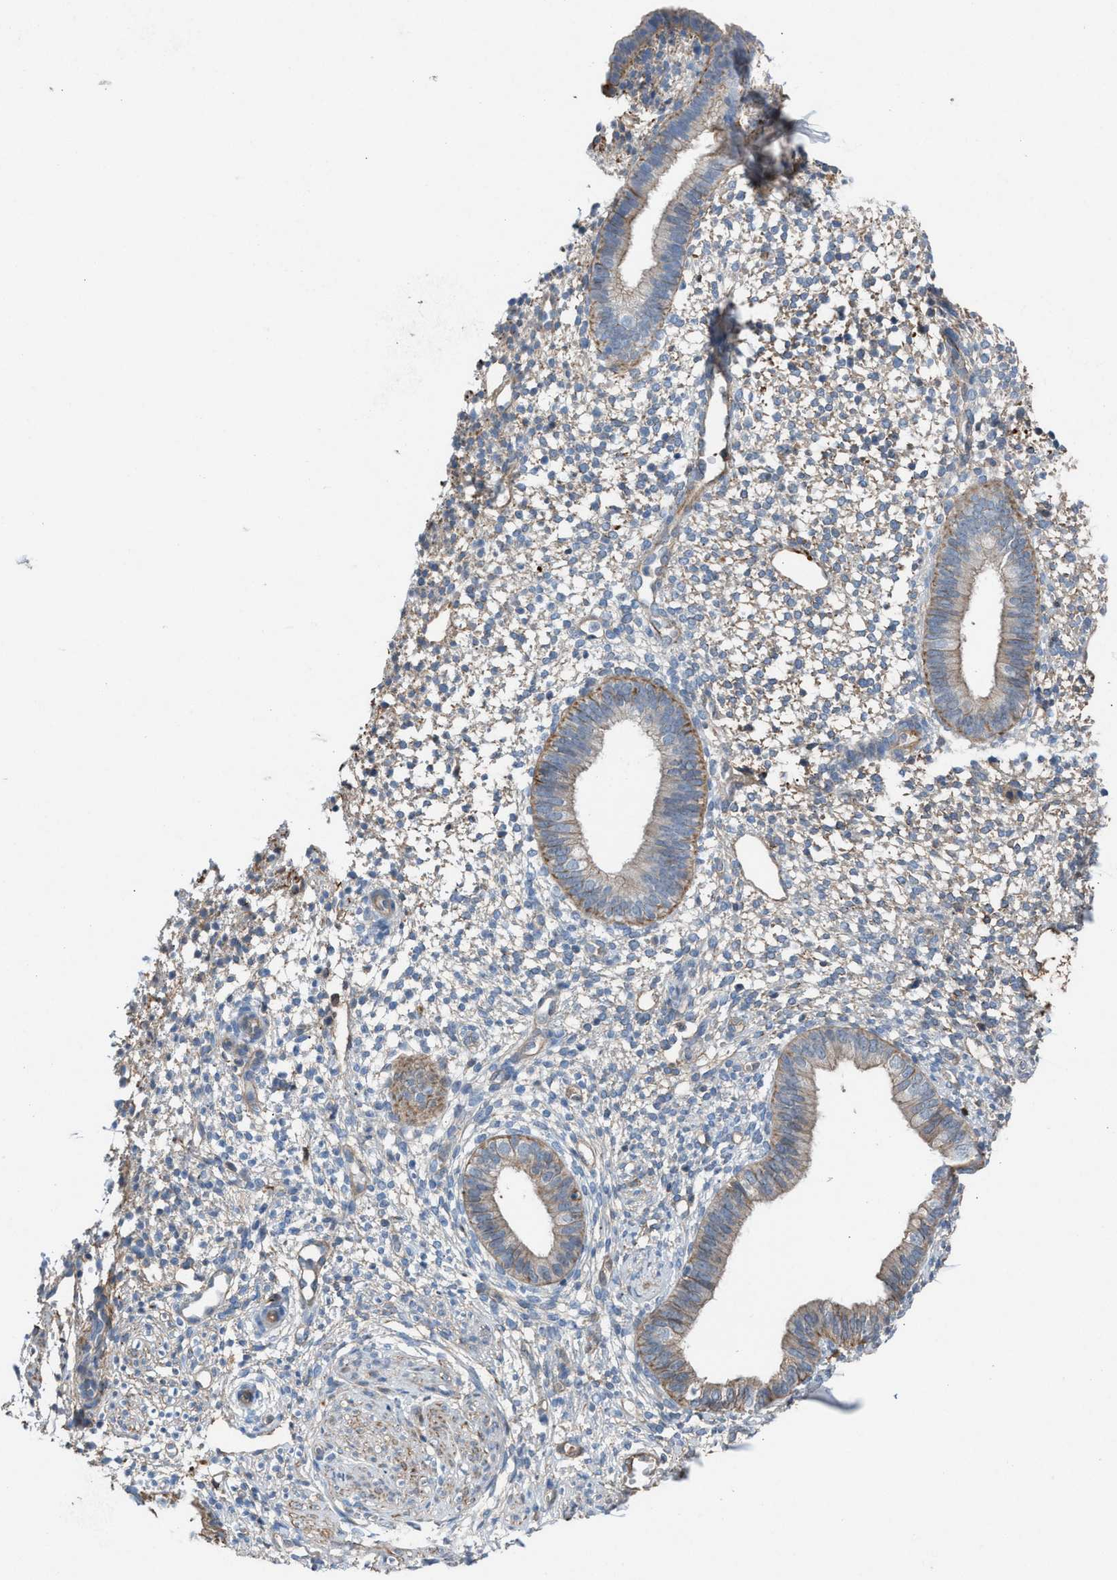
{"staining": {"intensity": "weak", "quantity": "<25%", "location": "cytoplasmic/membranous"}, "tissue": "endometrium", "cell_type": "Cells in endometrial stroma", "image_type": "normal", "snomed": [{"axis": "morphology", "description": "Normal tissue, NOS"}, {"axis": "topography", "description": "Endometrium"}], "caption": "The immunohistochemistry (IHC) micrograph has no significant positivity in cells in endometrial stroma of endometrium.", "gene": "TPK1", "patient": {"sex": "female", "age": 46}}